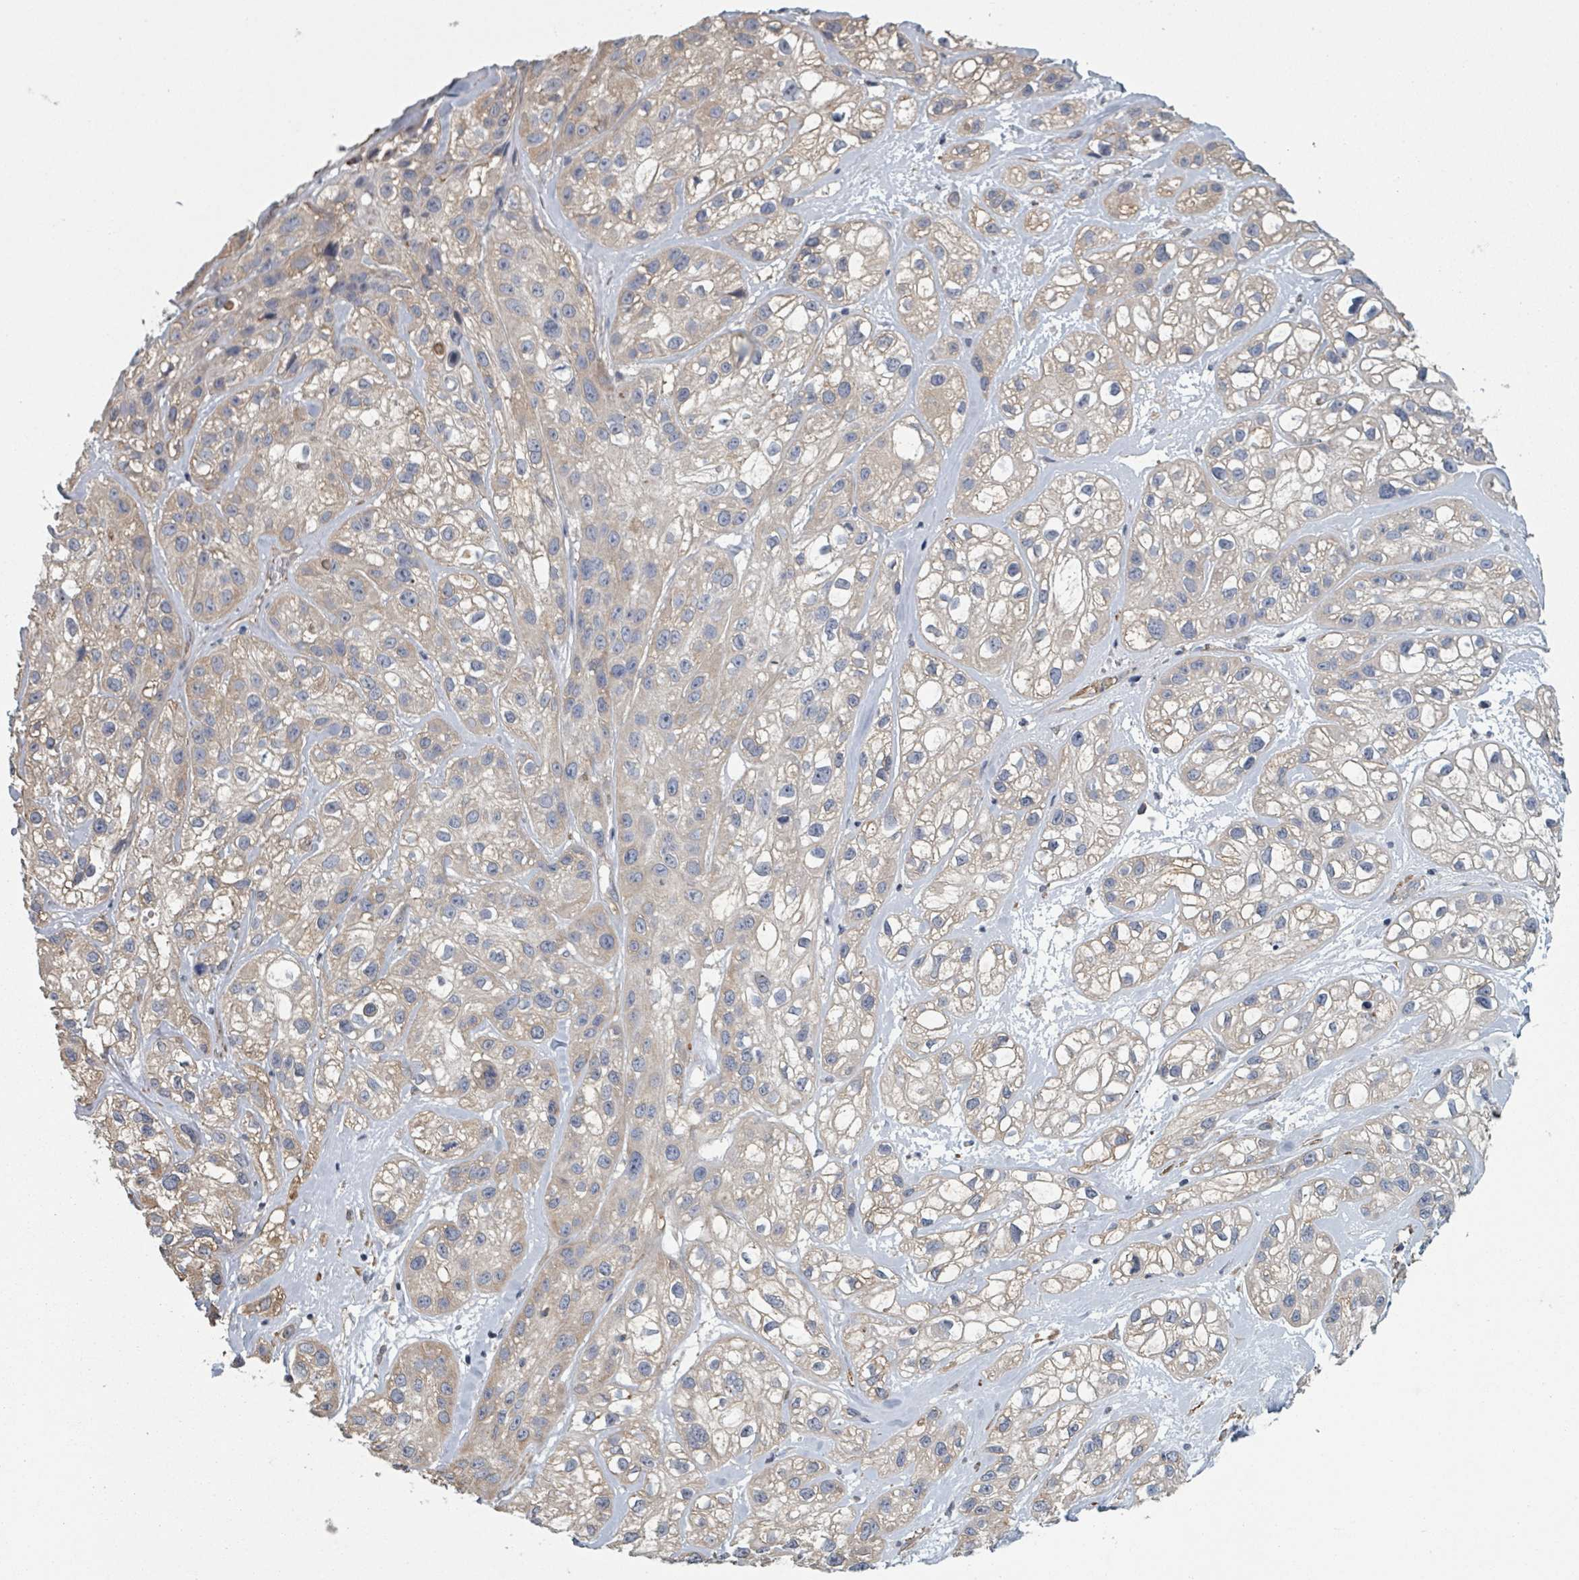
{"staining": {"intensity": "weak", "quantity": "25%-75%", "location": "cytoplasmic/membranous"}, "tissue": "skin cancer", "cell_type": "Tumor cells", "image_type": "cancer", "snomed": [{"axis": "morphology", "description": "Squamous cell carcinoma, NOS"}, {"axis": "topography", "description": "Skin"}], "caption": "IHC histopathology image of skin cancer (squamous cell carcinoma) stained for a protein (brown), which exhibits low levels of weak cytoplasmic/membranous staining in approximately 25%-75% of tumor cells.", "gene": "ADCK1", "patient": {"sex": "male", "age": 82}}